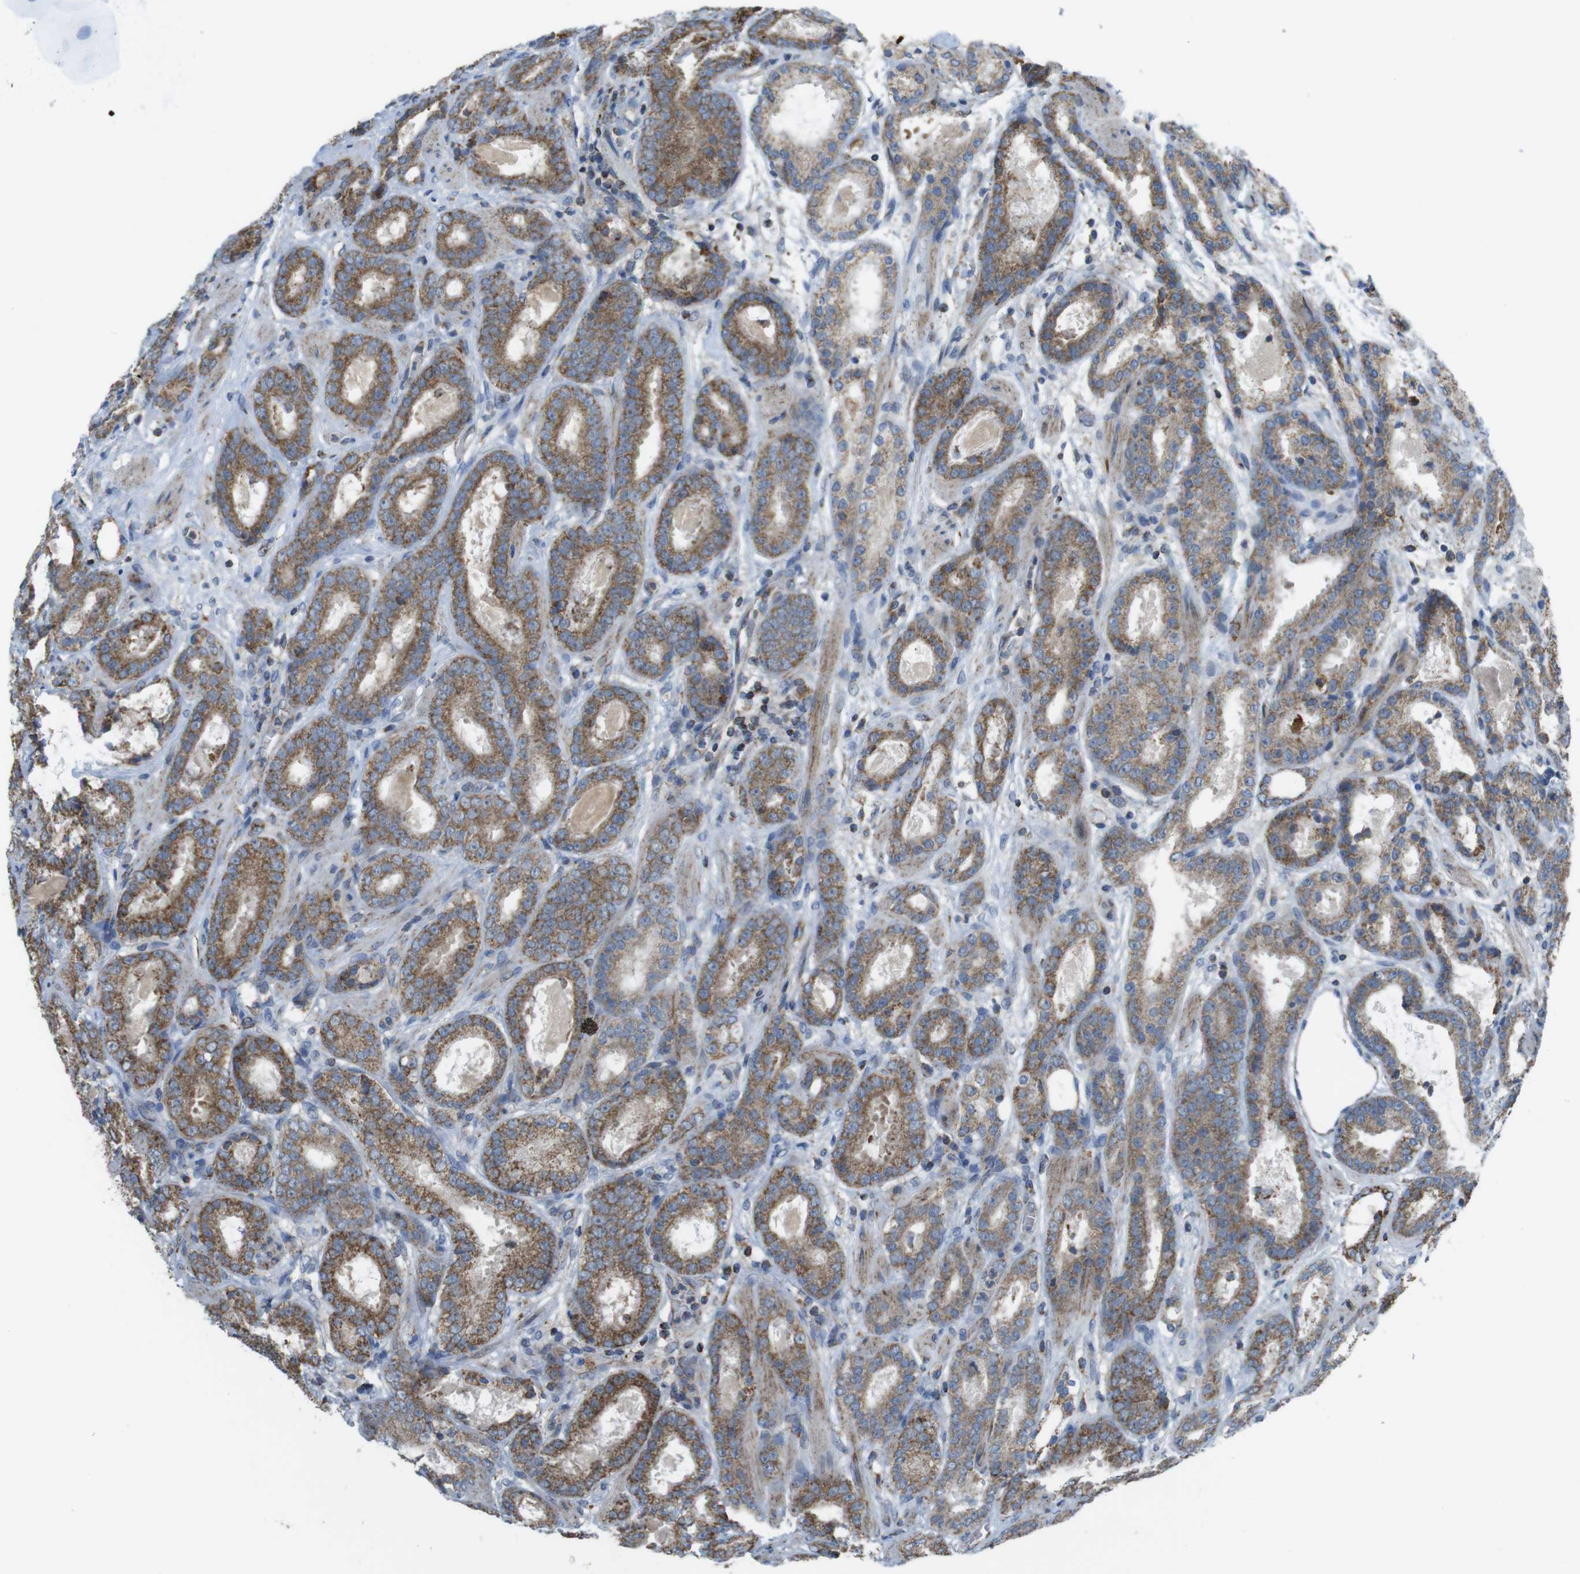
{"staining": {"intensity": "moderate", "quantity": ">75%", "location": "cytoplasmic/membranous"}, "tissue": "prostate cancer", "cell_type": "Tumor cells", "image_type": "cancer", "snomed": [{"axis": "morphology", "description": "Adenocarcinoma, Low grade"}, {"axis": "topography", "description": "Prostate"}], "caption": "Adenocarcinoma (low-grade) (prostate) was stained to show a protein in brown. There is medium levels of moderate cytoplasmic/membranous expression in about >75% of tumor cells.", "gene": "GRIK2", "patient": {"sex": "male", "age": 69}}